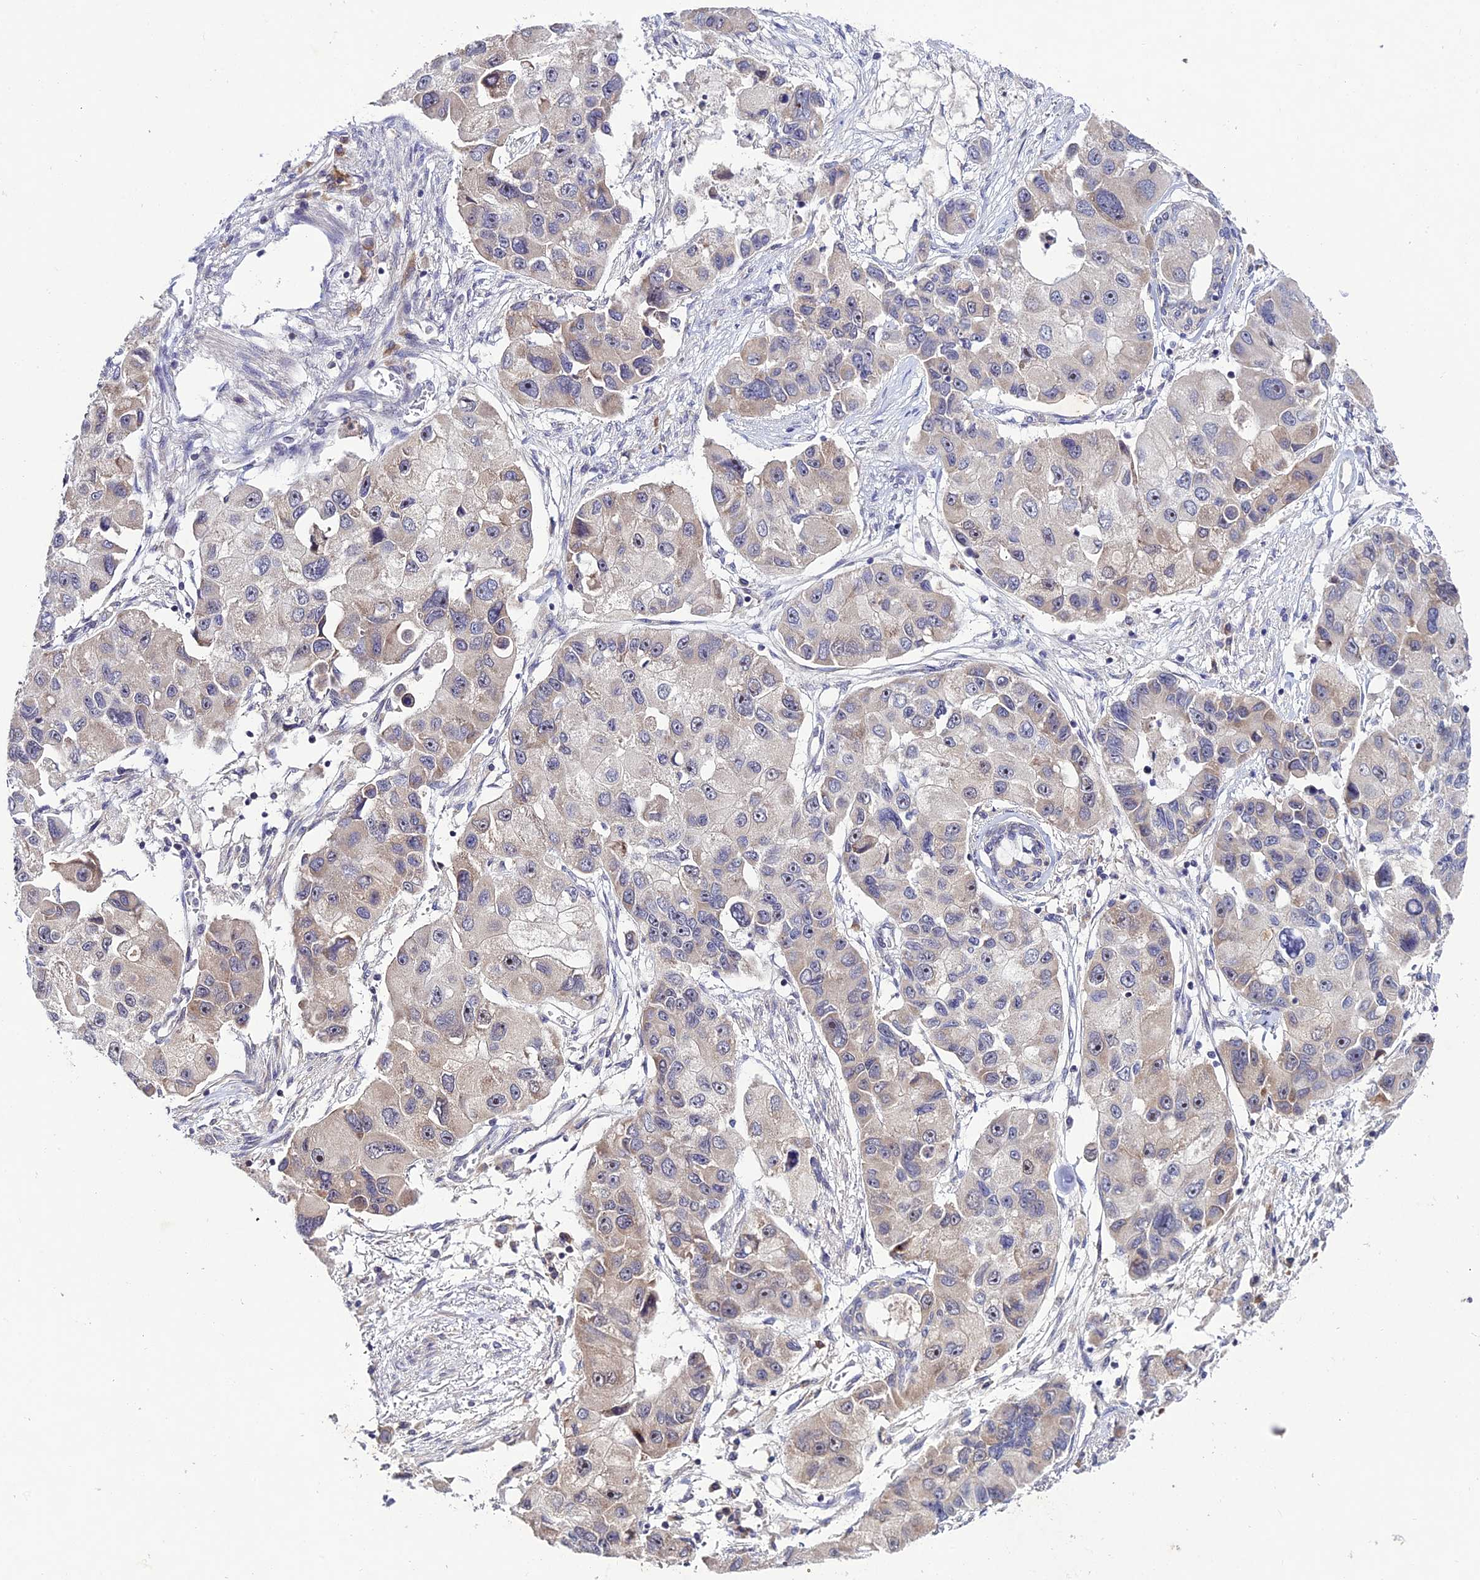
{"staining": {"intensity": "weak", "quantity": "<25%", "location": "cytoplasmic/membranous"}, "tissue": "lung cancer", "cell_type": "Tumor cells", "image_type": "cancer", "snomed": [{"axis": "morphology", "description": "Adenocarcinoma, NOS"}, {"axis": "topography", "description": "Lung"}], "caption": "An image of human lung cancer (adenocarcinoma) is negative for staining in tumor cells.", "gene": "CHST5", "patient": {"sex": "female", "age": 54}}